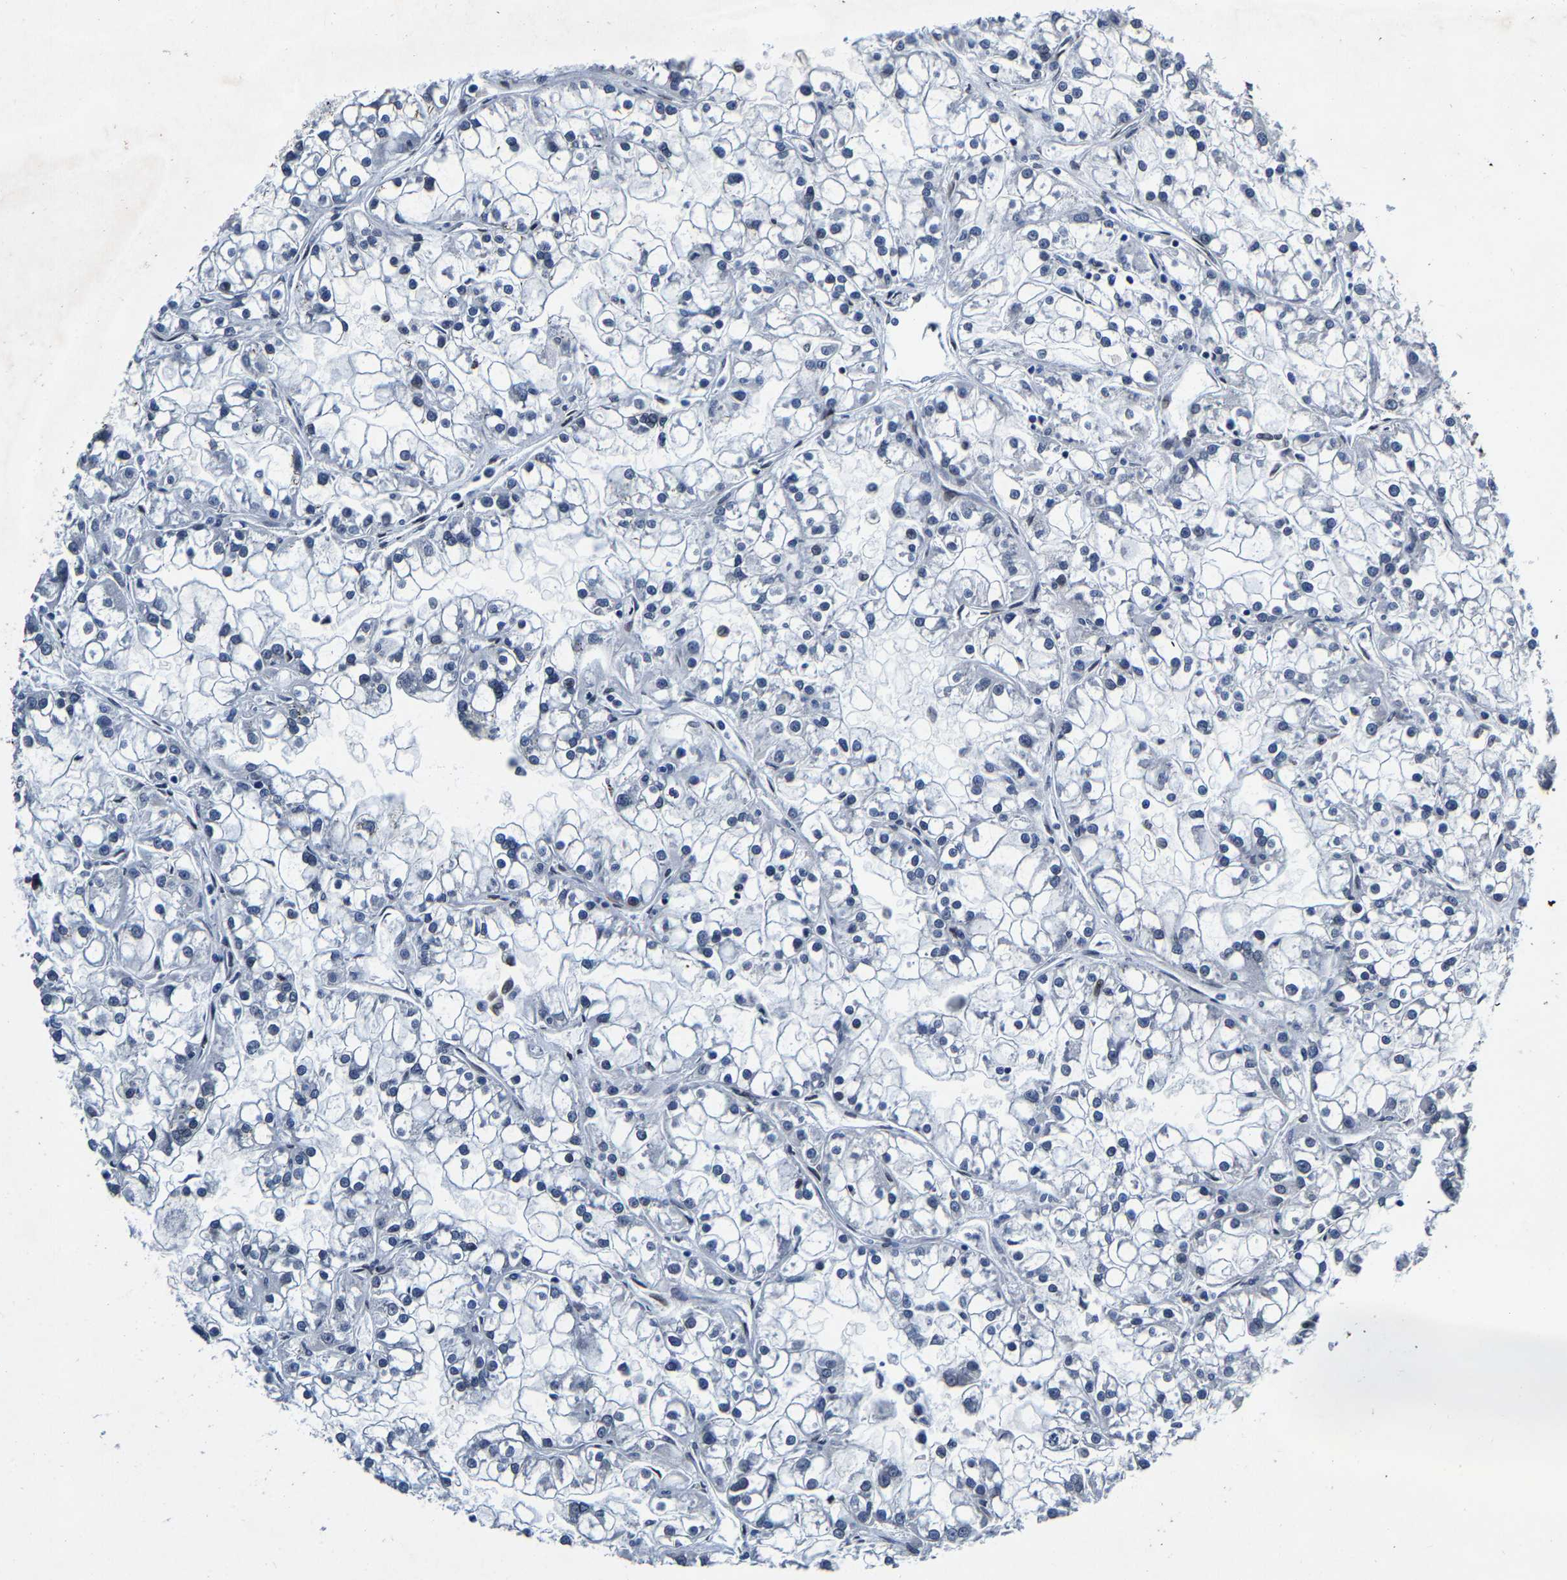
{"staining": {"intensity": "negative", "quantity": "none", "location": "none"}, "tissue": "renal cancer", "cell_type": "Tumor cells", "image_type": "cancer", "snomed": [{"axis": "morphology", "description": "Adenocarcinoma, NOS"}, {"axis": "topography", "description": "Kidney"}], "caption": "A micrograph of human adenocarcinoma (renal) is negative for staining in tumor cells.", "gene": "UBN2", "patient": {"sex": "female", "age": 52}}